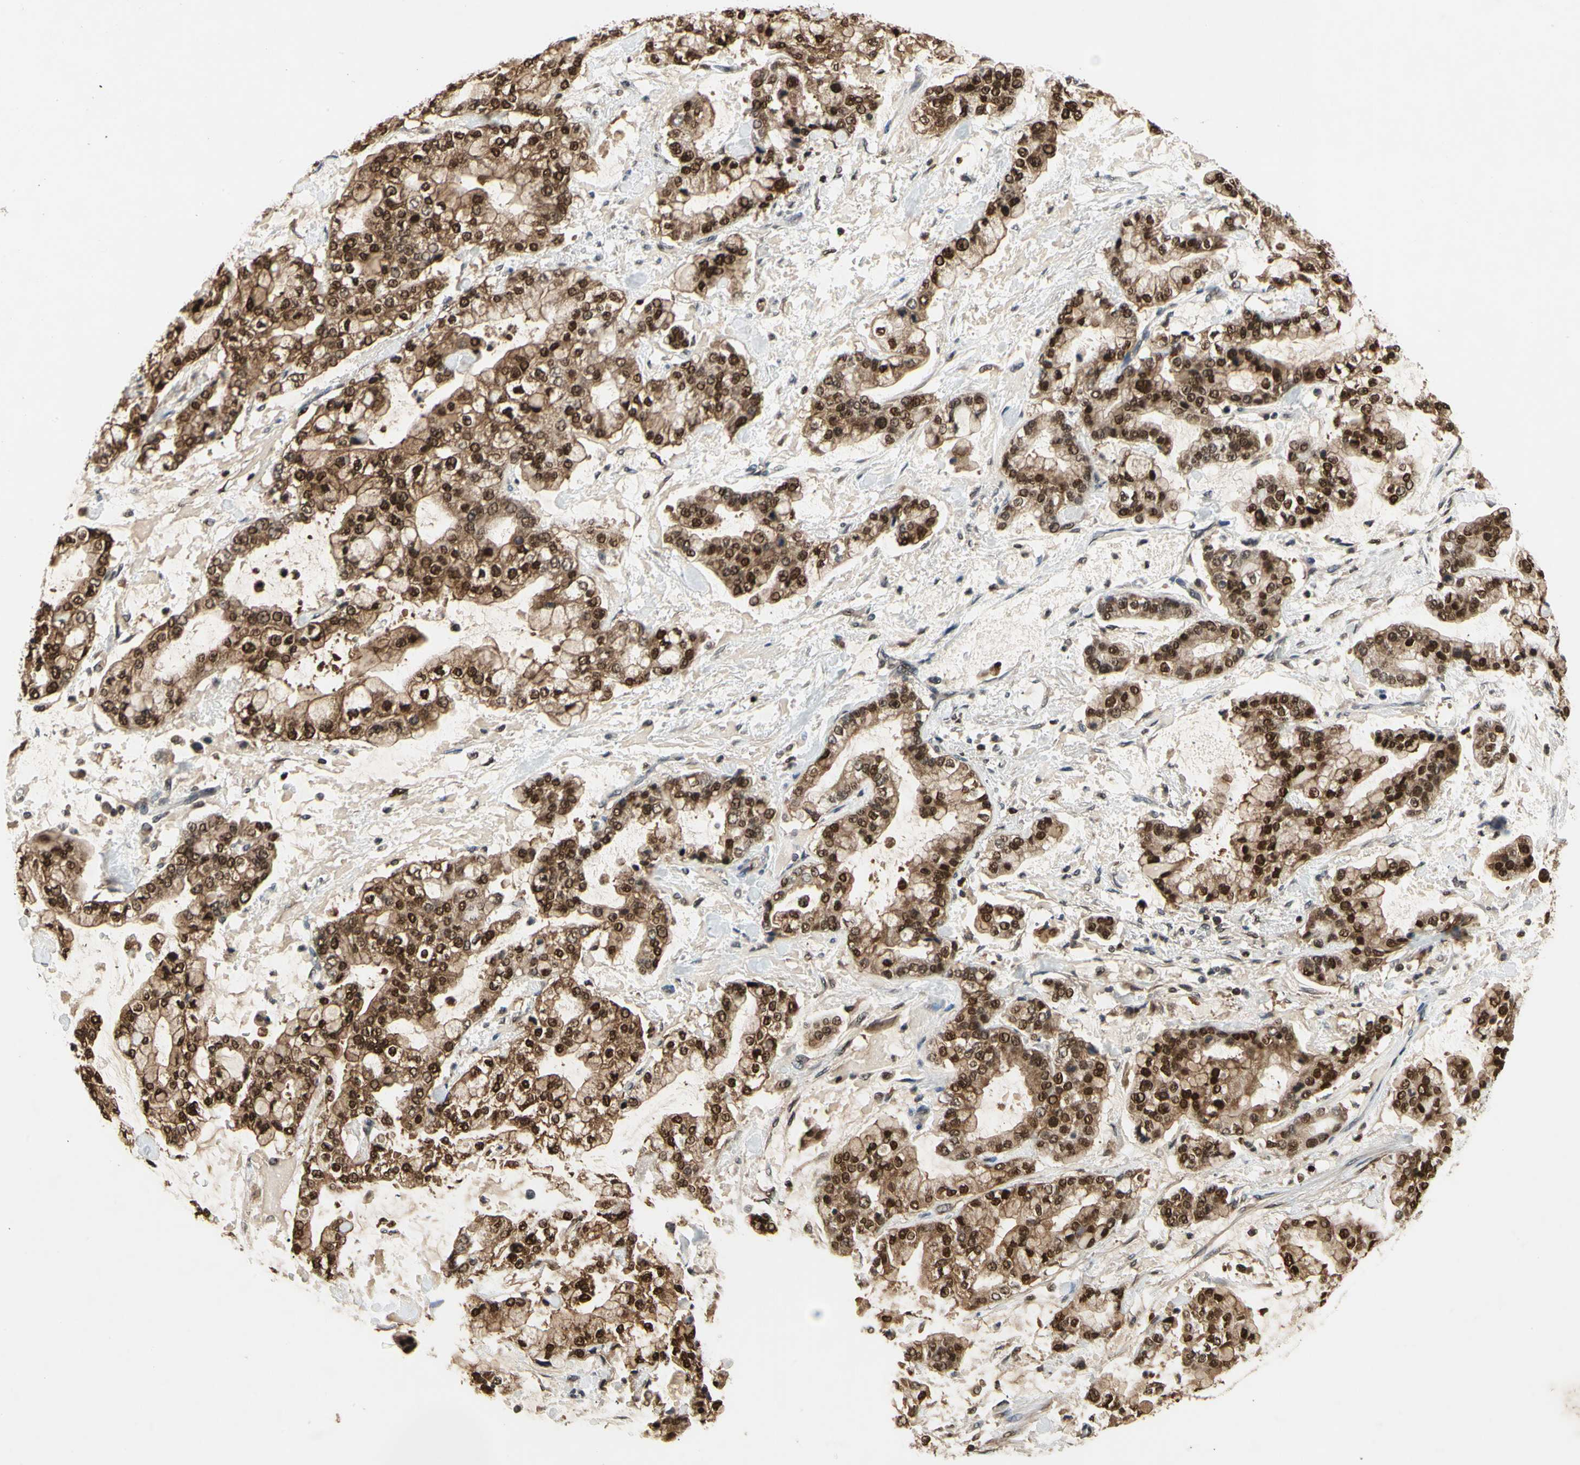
{"staining": {"intensity": "strong", "quantity": ">75%", "location": "cytoplasmic/membranous,nuclear"}, "tissue": "stomach cancer", "cell_type": "Tumor cells", "image_type": "cancer", "snomed": [{"axis": "morphology", "description": "Normal tissue, NOS"}, {"axis": "morphology", "description": "Adenocarcinoma, NOS"}, {"axis": "topography", "description": "Stomach, upper"}, {"axis": "topography", "description": "Stomach"}], "caption": "A brown stain highlights strong cytoplasmic/membranous and nuclear positivity of a protein in stomach cancer (adenocarcinoma) tumor cells. (DAB = brown stain, brightfield microscopy at high magnification).", "gene": "GSR", "patient": {"sex": "male", "age": 76}}